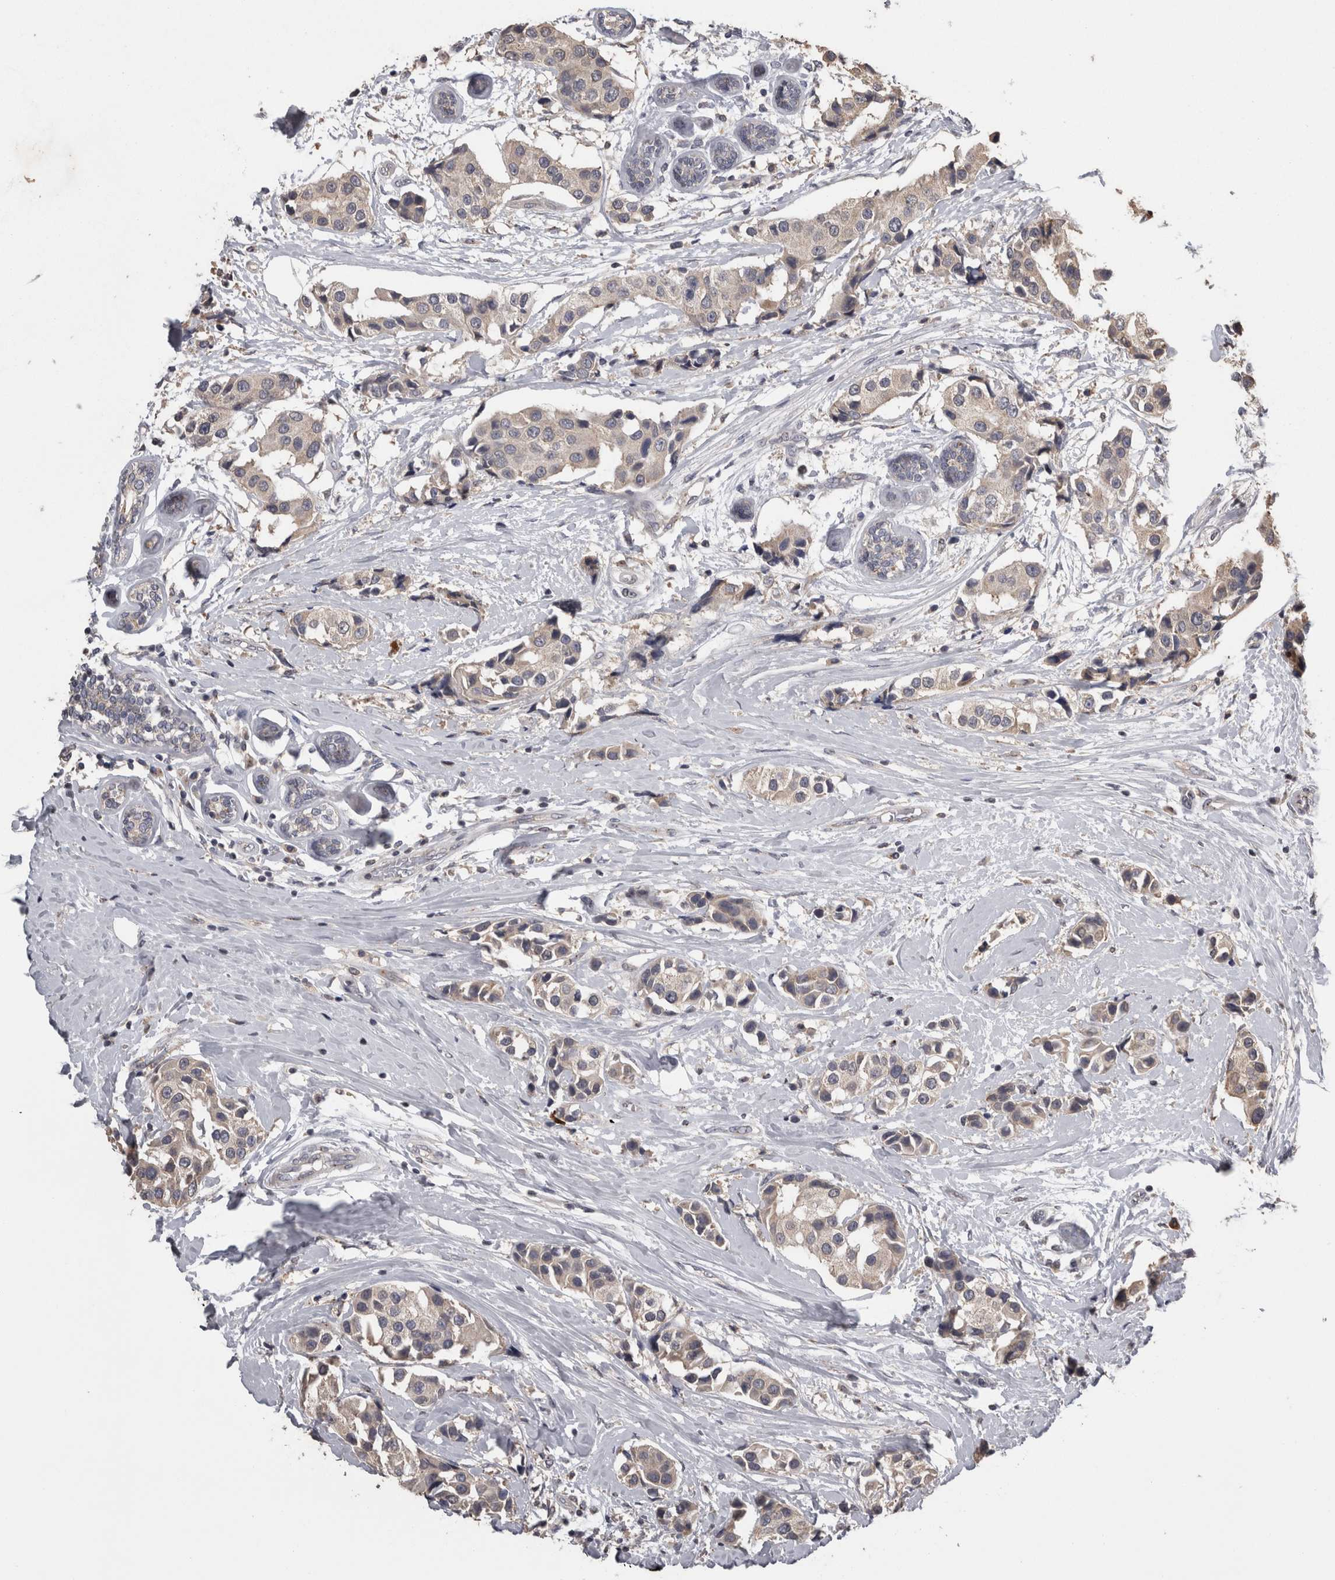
{"staining": {"intensity": "negative", "quantity": "none", "location": "none"}, "tissue": "breast cancer", "cell_type": "Tumor cells", "image_type": "cancer", "snomed": [{"axis": "morphology", "description": "Normal tissue, NOS"}, {"axis": "morphology", "description": "Duct carcinoma"}, {"axis": "topography", "description": "Breast"}], "caption": "This is an immunohistochemistry (IHC) micrograph of breast cancer. There is no positivity in tumor cells.", "gene": "PCM1", "patient": {"sex": "female", "age": 39}}